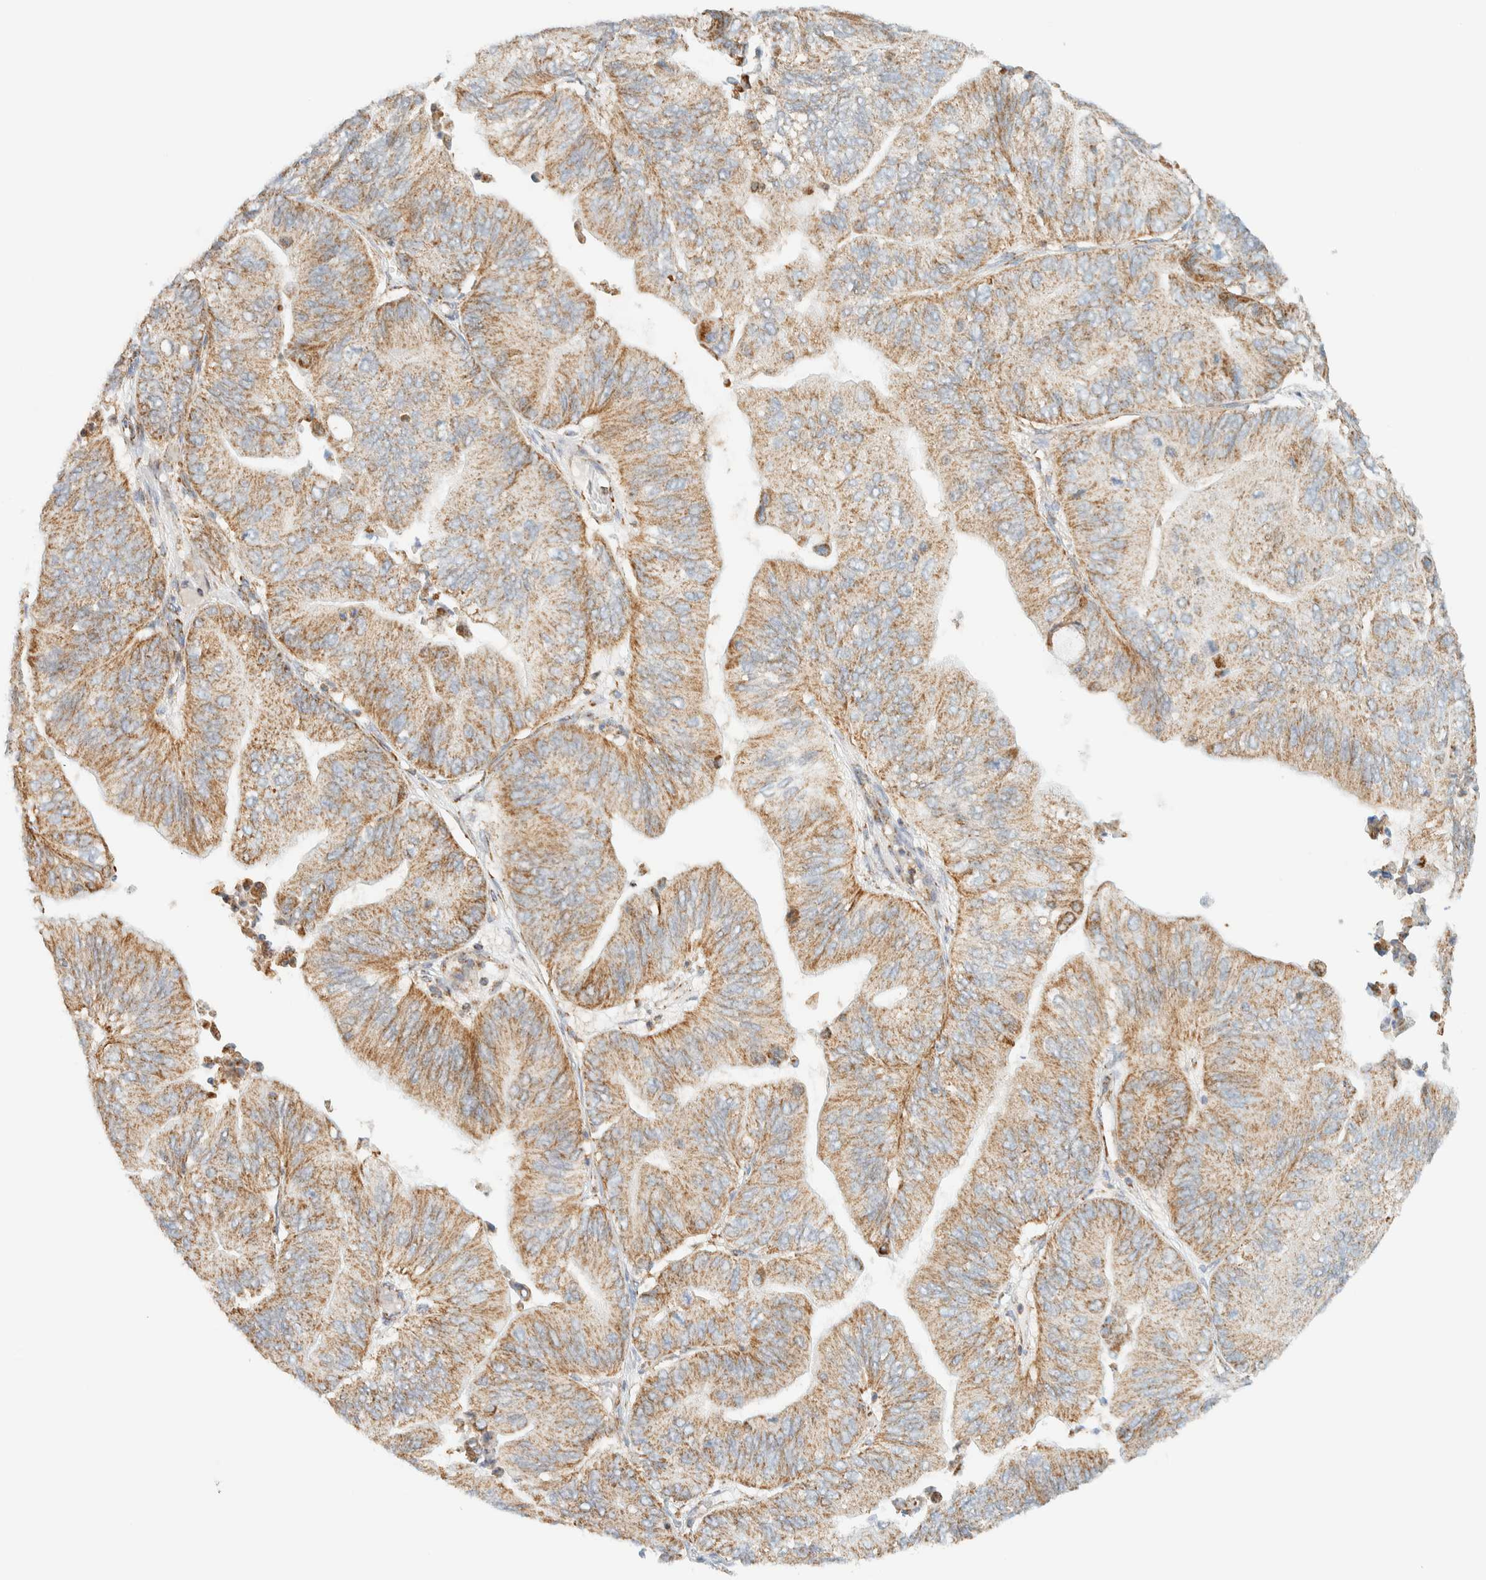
{"staining": {"intensity": "moderate", "quantity": ">75%", "location": "cytoplasmic/membranous"}, "tissue": "ovarian cancer", "cell_type": "Tumor cells", "image_type": "cancer", "snomed": [{"axis": "morphology", "description": "Cystadenocarcinoma, mucinous, NOS"}, {"axis": "topography", "description": "Ovary"}], "caption": "Immunohistochemistry (IHC) image of ovarian mucinous cystadenocarcinoma stained for a protein (brown), which shows medium levels of moderate cytoplasmic/membranous positivity in about >75% of tumor cells.", "gene": "KIFAP3", "patient": {"sex": "female", "age": 61}}